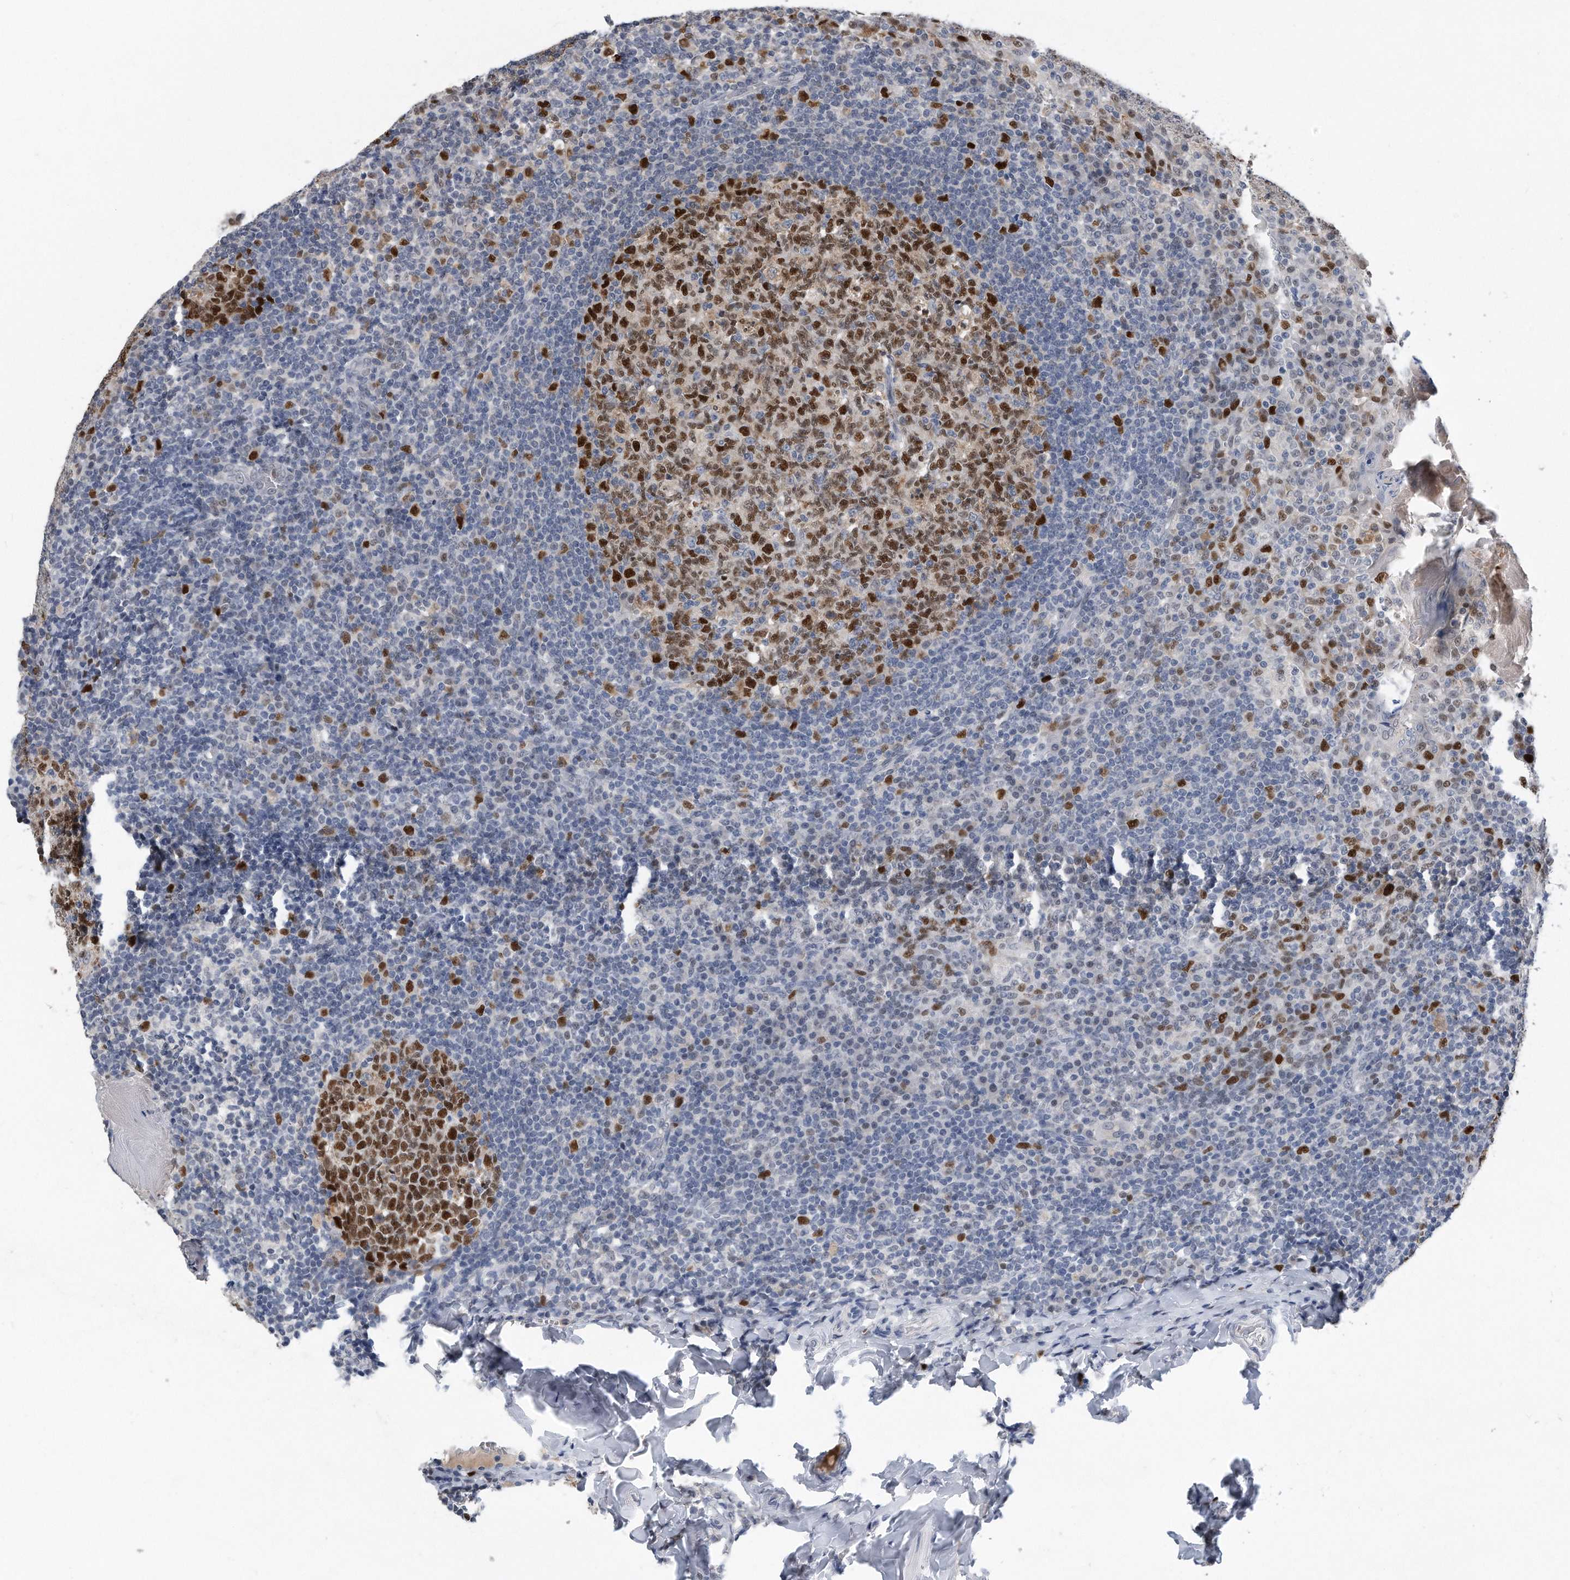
{"staining": {"intensity": "strong", "quantity": ">75%", "location": "nuclear"}, "tissue": "tonsil", "cell_type": "Germinal center cells", "image_type": "normal", "snomed": [{"axis": "morphology", "description": "Normal tissue, NOS"}, {"axis": "topography", "description": "Tonsil"}], "caption": "Protein staining reveals strong nuclear expression in about >75% of germinal center cells in unremarkable tonsil.", "gene": "PCNA", "patient": {"sex": "female", "age": 19}}